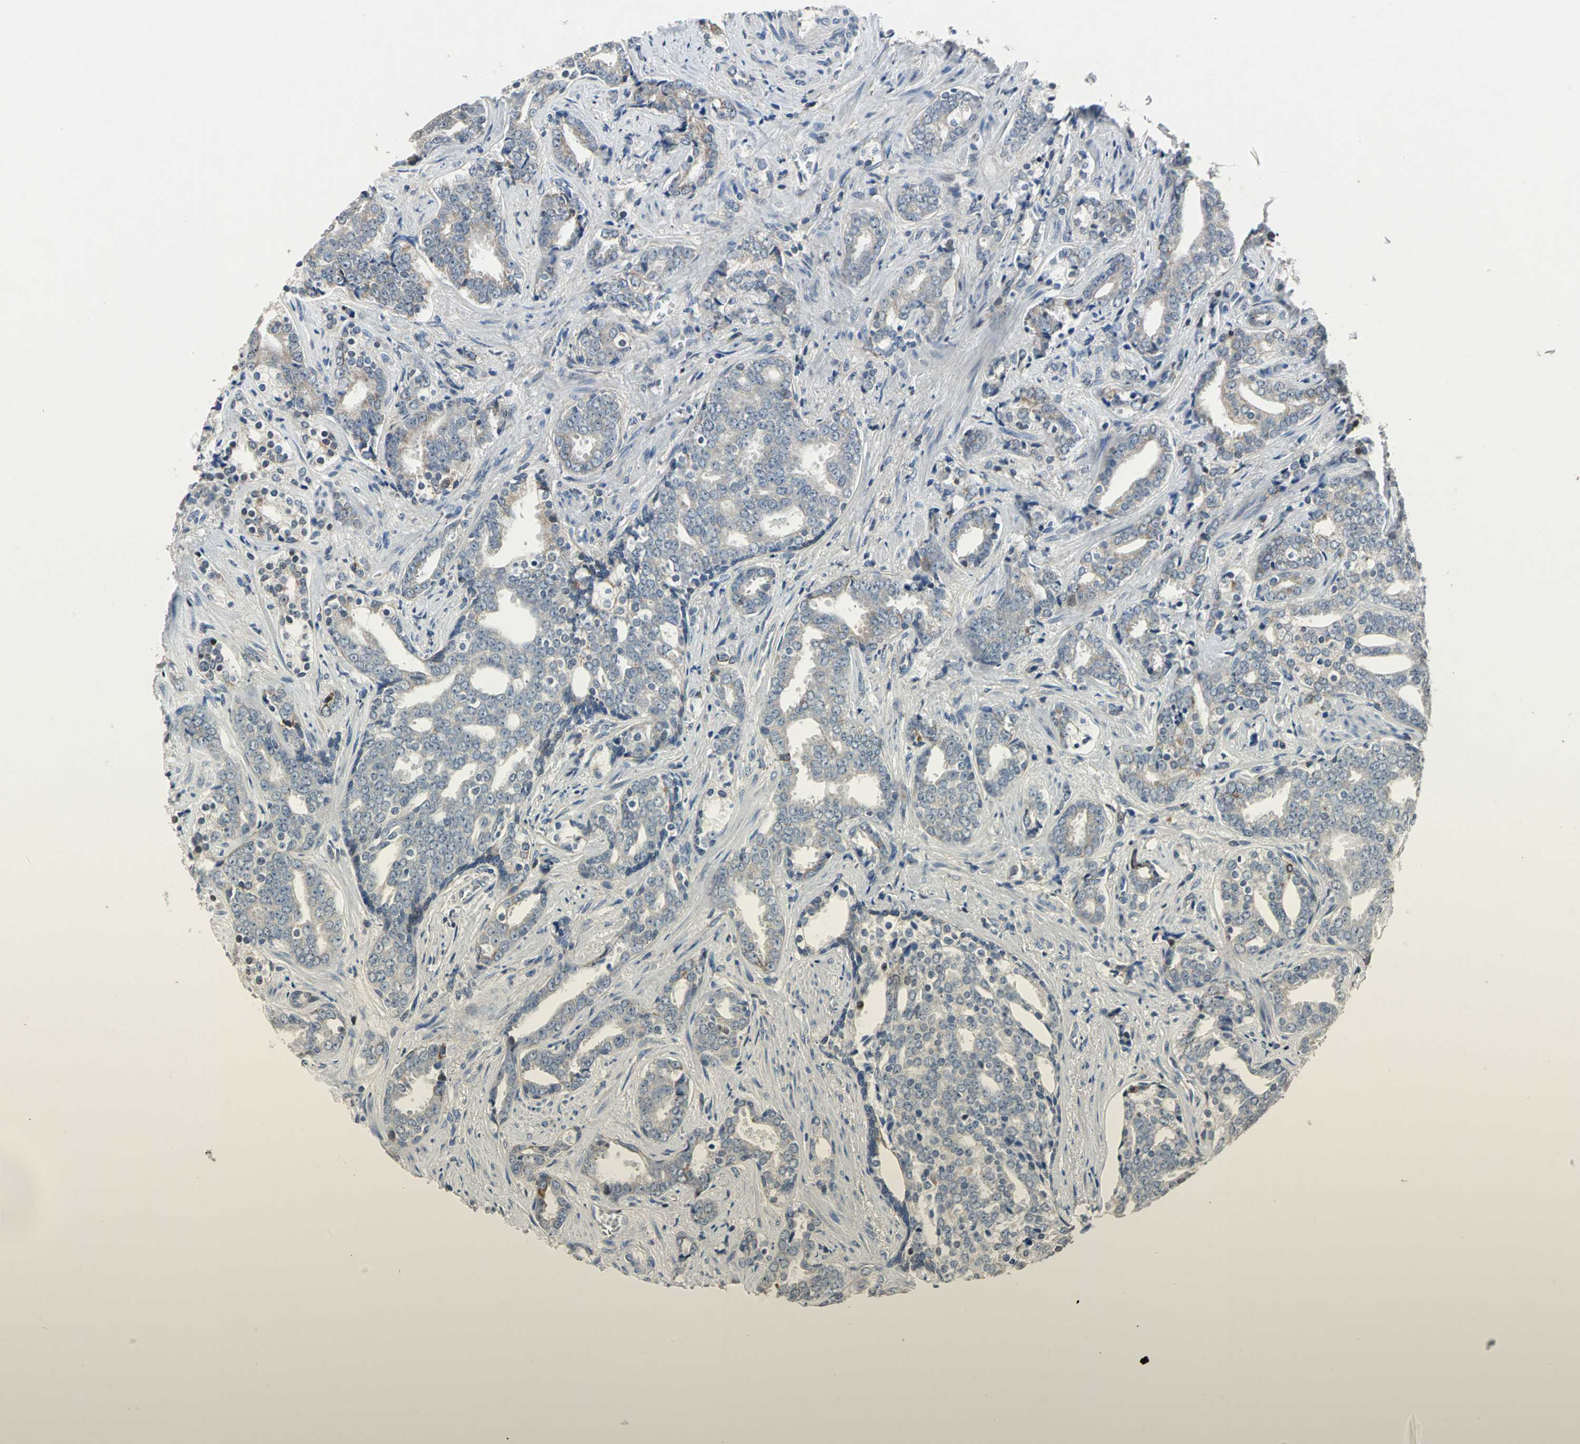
{"staining": {"intensity": "weak", "quantity": "25%-75%", "location": "cytoplasmic/membranous"}, "tissue": "prostate cancer", "cell_type": "Tumor cells", "image_type": "cancer", "snomed": [{"axis": "morphology", "description": "Adenocarcinoma, High grade"}, {"axis": "topography", "description": "Prostate"}], "caption": "Prostate cancer stained with a brown dye displays weak cytoplasmic/membranous positive expression in about 25%-75% of tumor cells.", "gene": "JADE3", "patient": {"sex": "male", "age": 67}}